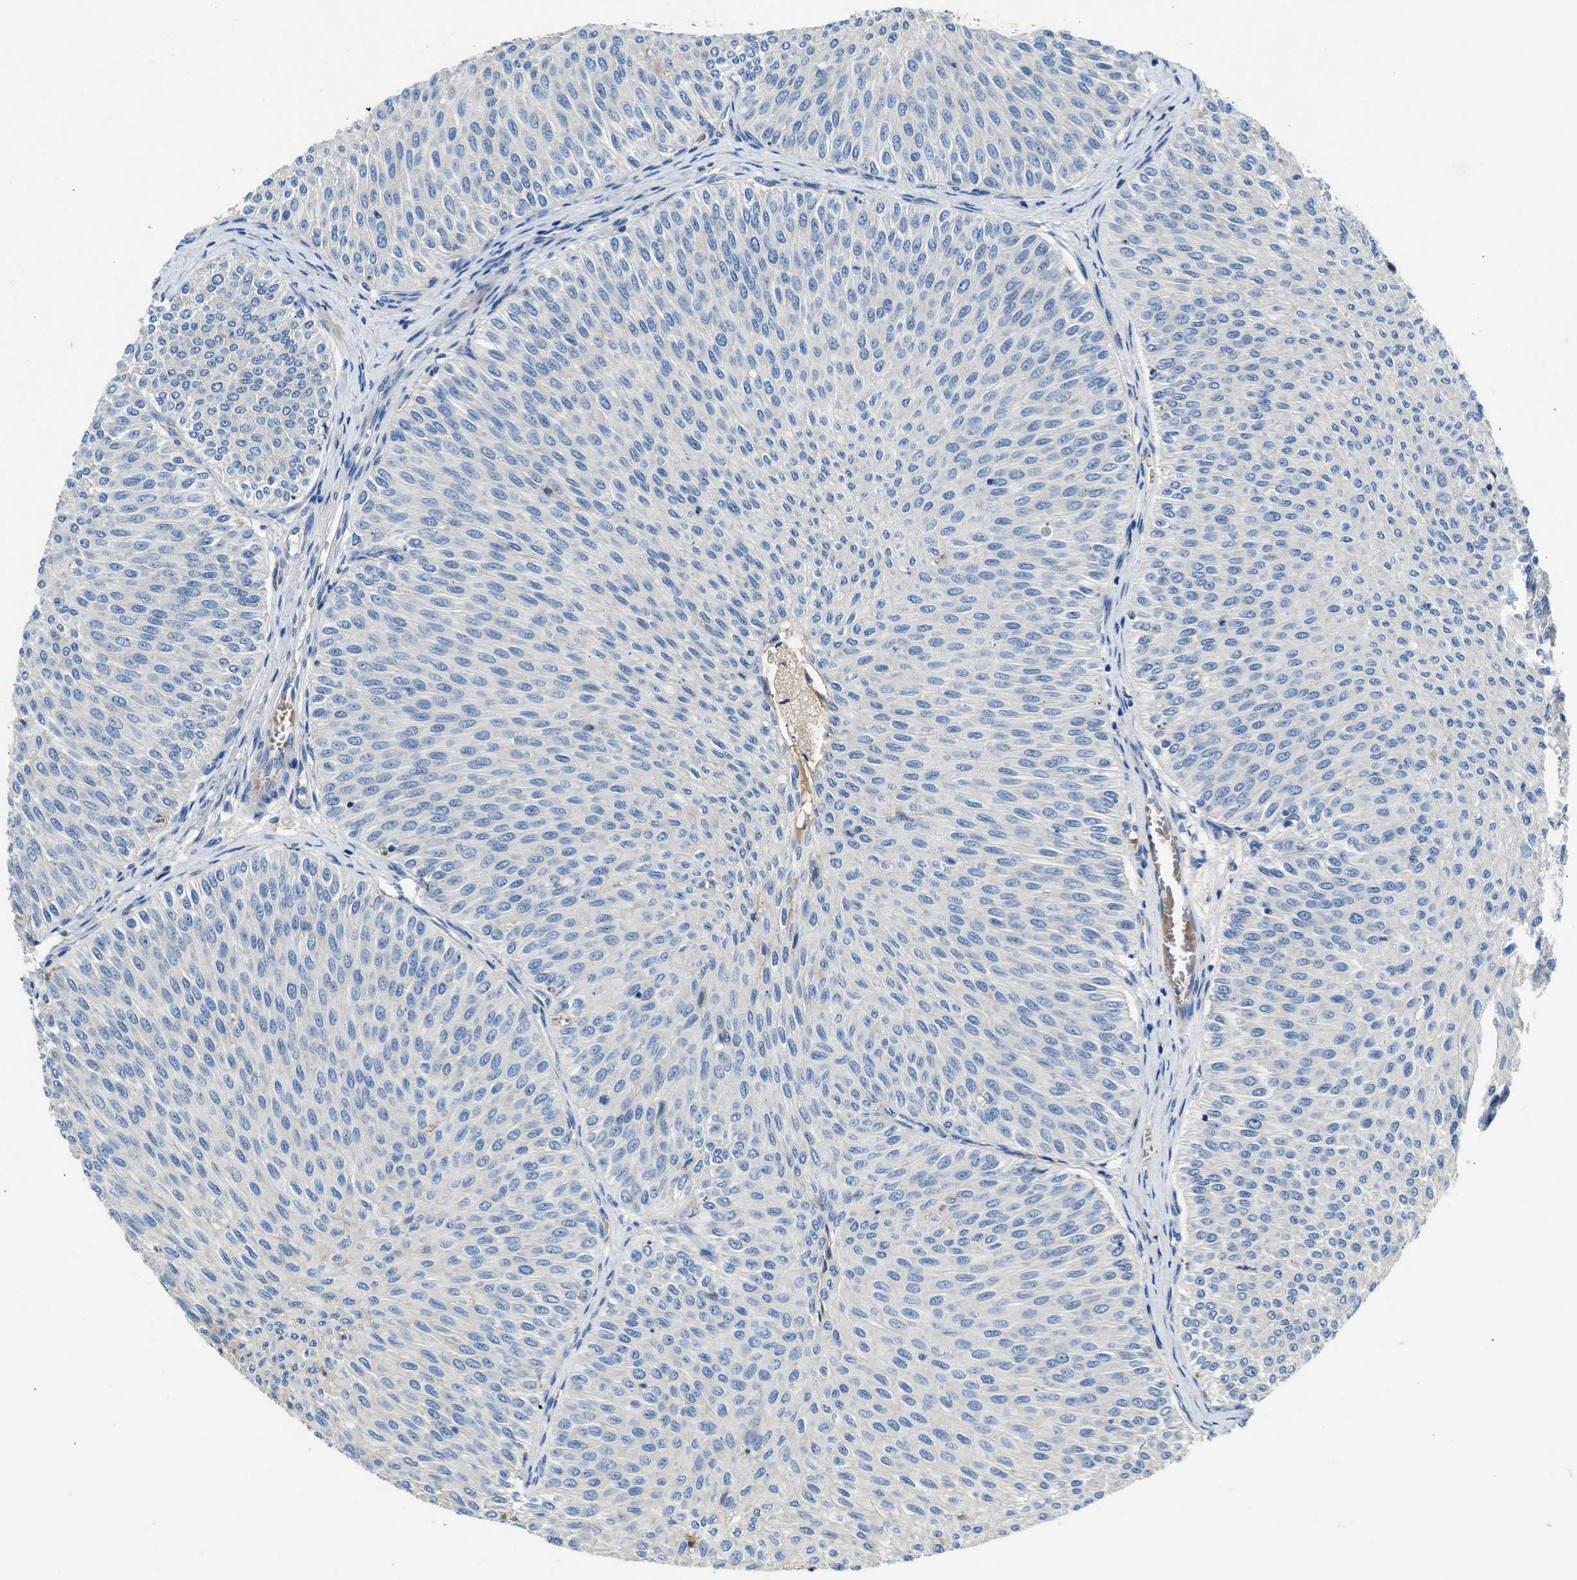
{"staining": {"intensity": "negative", "quantity": "none", "location": "none"}, "tissue": "urothelial cancer", "cell_type": "Tumor cells", "image_type": "cancer", "snomed": [{"axis": "morphology", "description": "Urothelial carcinoma, Low grade"}, {"axis": "topography", "description": "Urinary bladder"}], "caption": "An immunohistochemistry photomicrograph of low-grade urothelial carcinoma is shown. There is no staining in tumor cells of low-grade urothelial carcinoma.", "gene": "RWDD2B", "patient": {"sex": "male", "age": 78}}